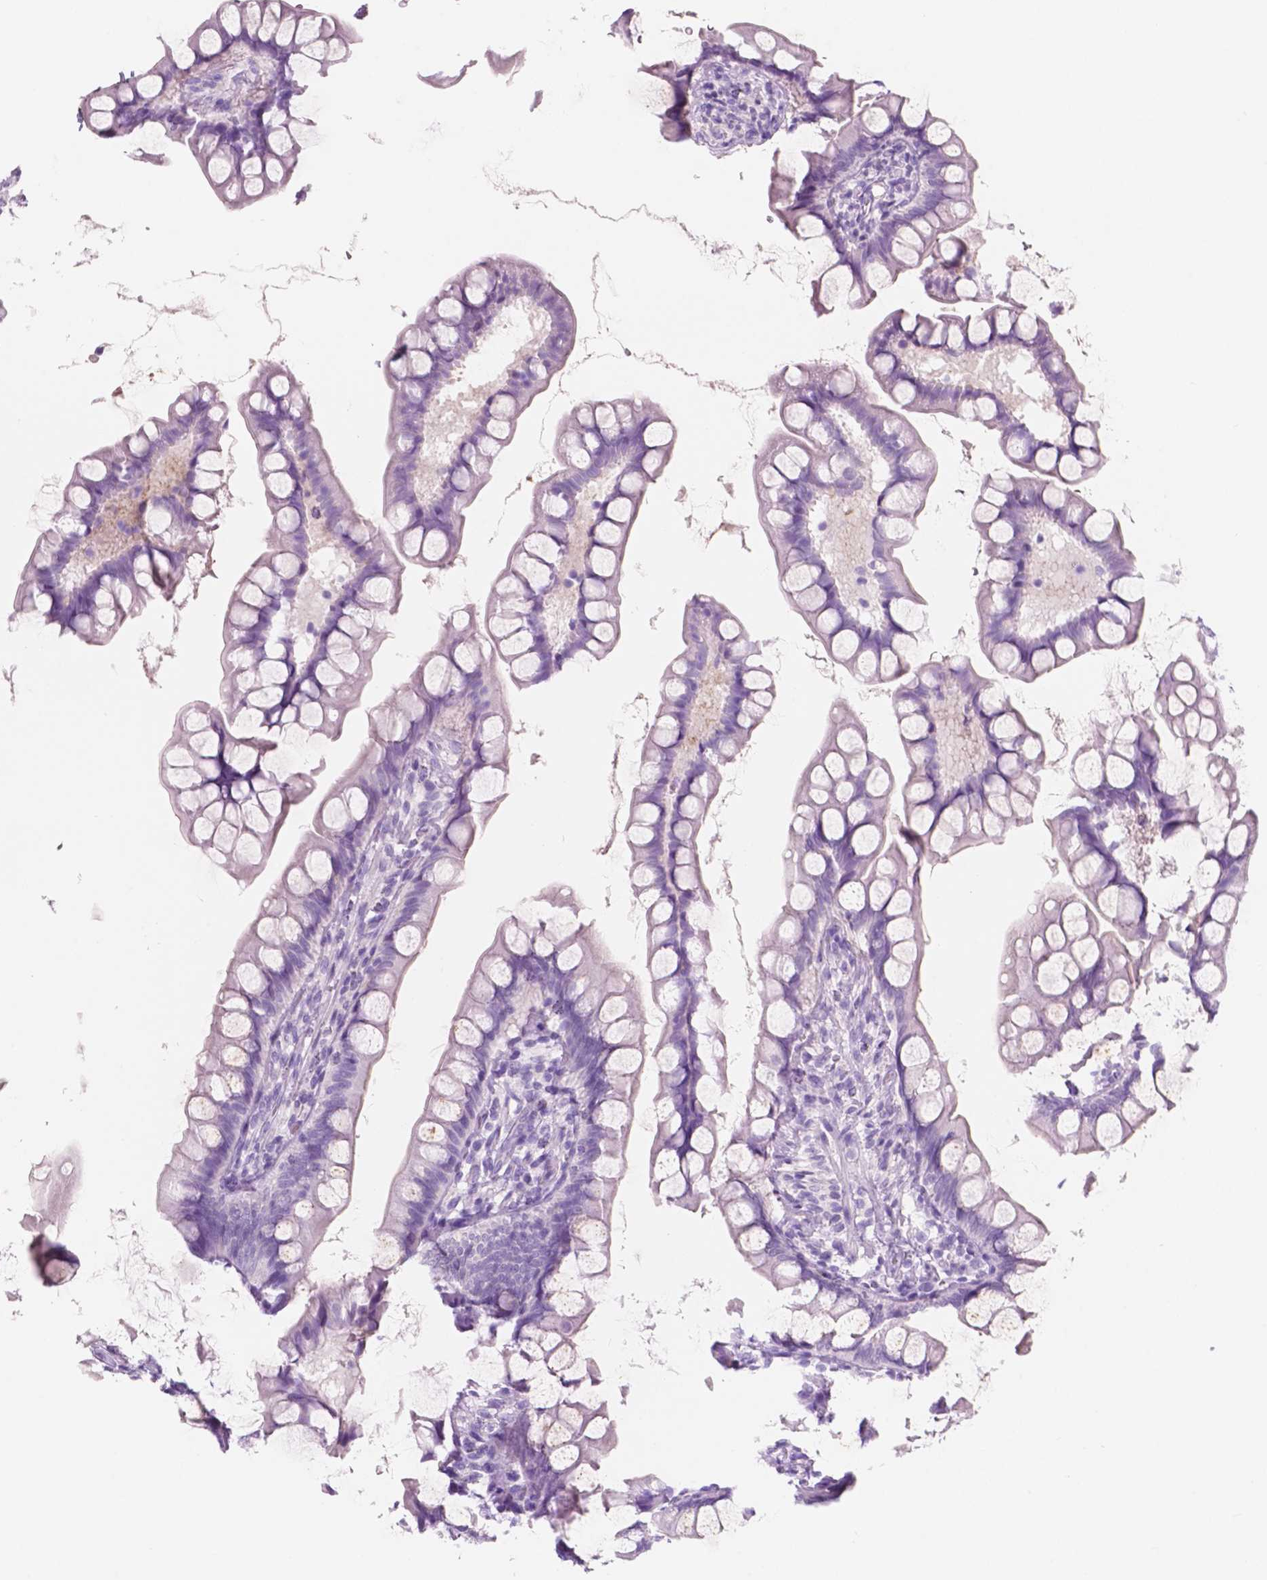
{"staining": {"intensity": "negative", "quantity": "none", "location": "none"}, "tissue": "small intestine", "cell_type": "Glandular cells", "image_type": "normal", "snomed": [{"axis": "morphology", "description": "Normal tissue, NOS"}, {"axis": "topography", "description": "Small intestine"}], "caption": "Micrograph shows no protein staining in glandular cells of unremarkable small intestine. The staining was performed using DAB (3,3'-diaminobenzidine) to visualize the protein expression in brown, while the nuclei were stained in blue with hematoxylin (Magnification: 20x).", "gene": "CUZD1", "patient": {"sex": "male", "age": 70}}